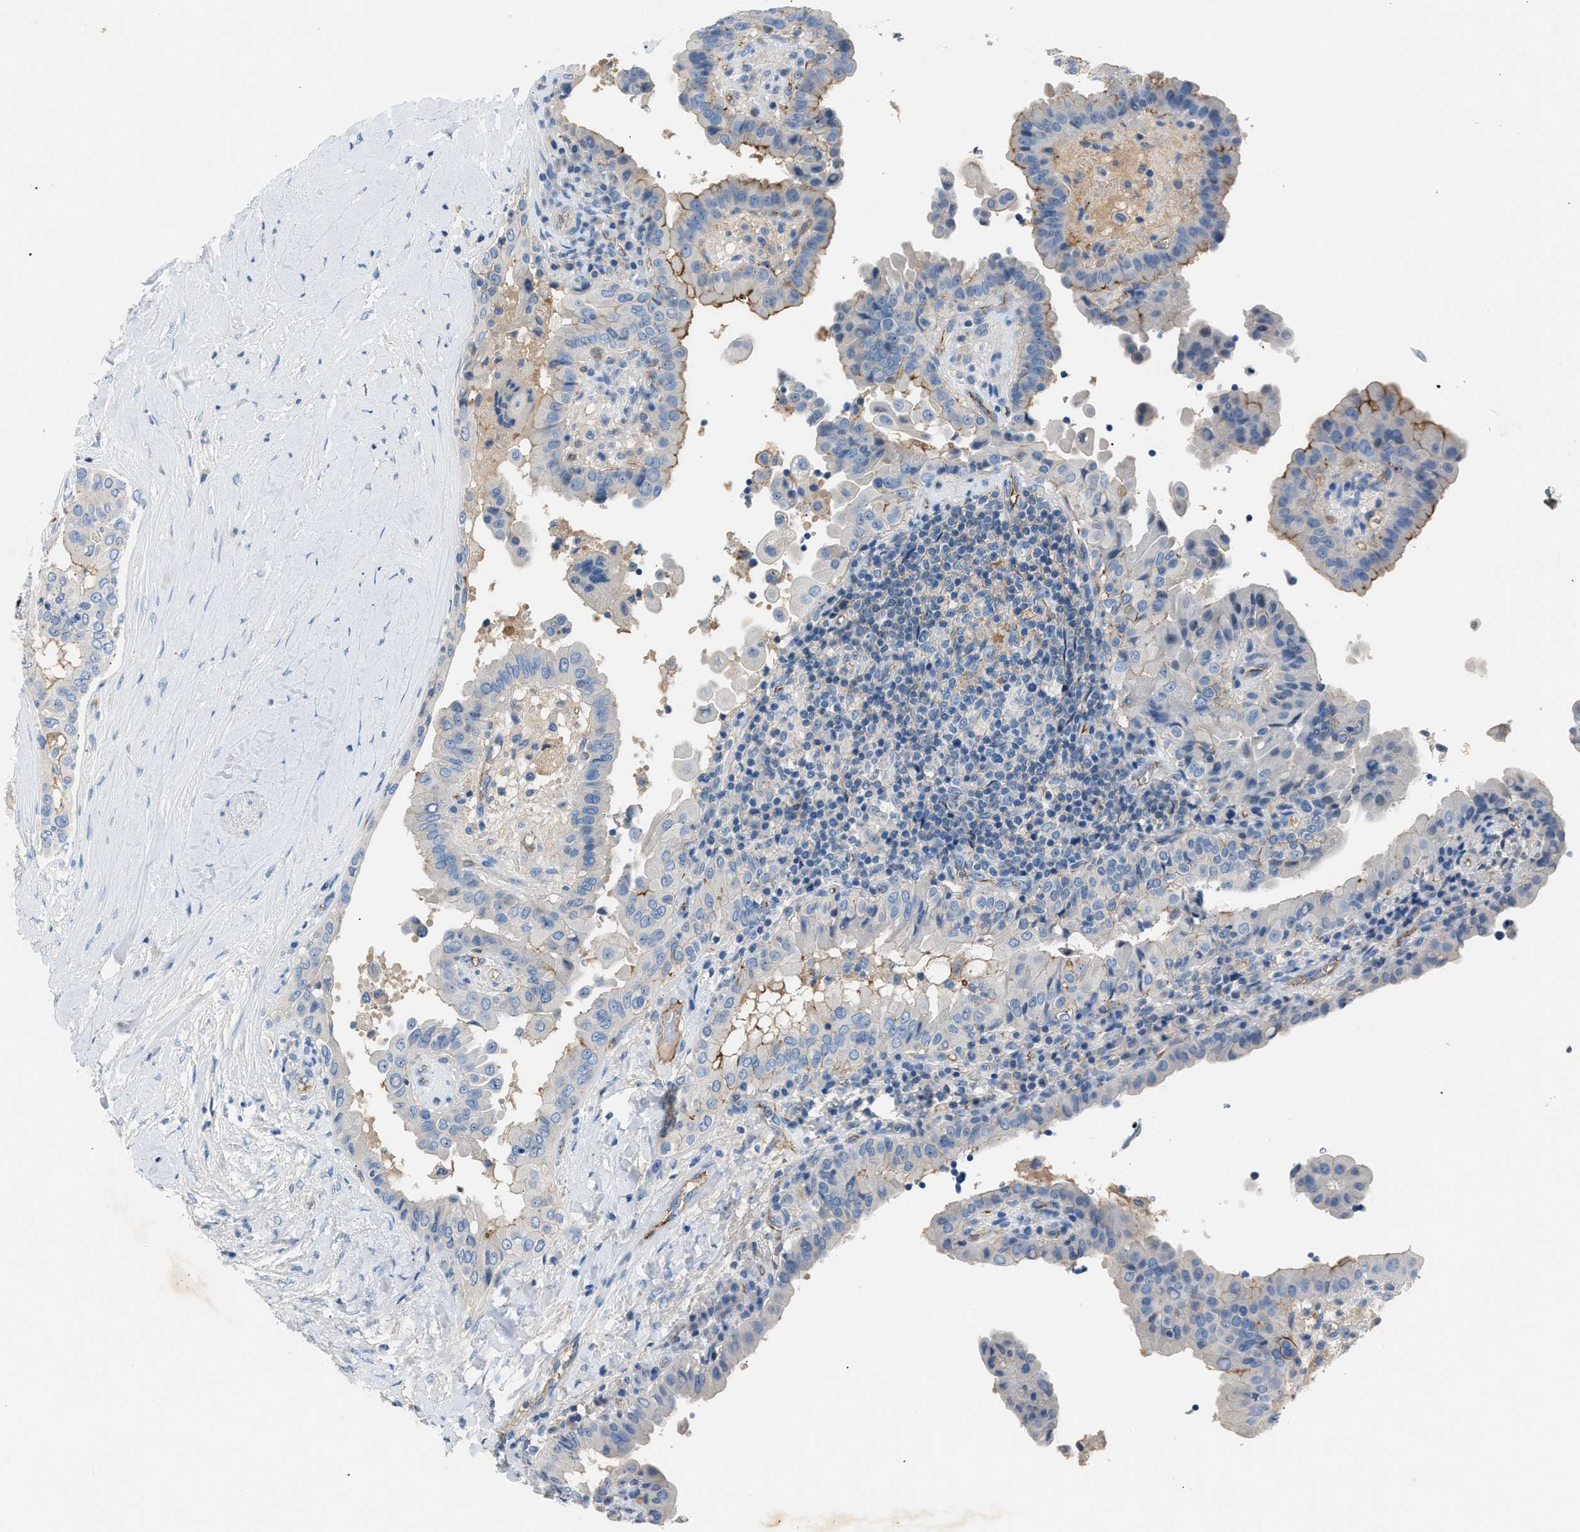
{"staining": {"intensity": "moderate", "quantity": "<25%", "location": "cytoplasmic/membranous"}, "tissue": "thyroid cancer", "cell_type": "Tumor cells", "image_type": "cancer", "snomed": [{"axis": "morphology", "description": "Papillary adenocarcinoma, NOS"}, {"axis": "topography", "description": "Thyroid gland"}], "caption": "Protein staining by IHC shows moderate cytoplasmic/membranous positivity in approximately <25% of tumor cells in thyroid cancer.", "gene": "DNAAF5", "patient": {"sex": "male", "age": 33}}